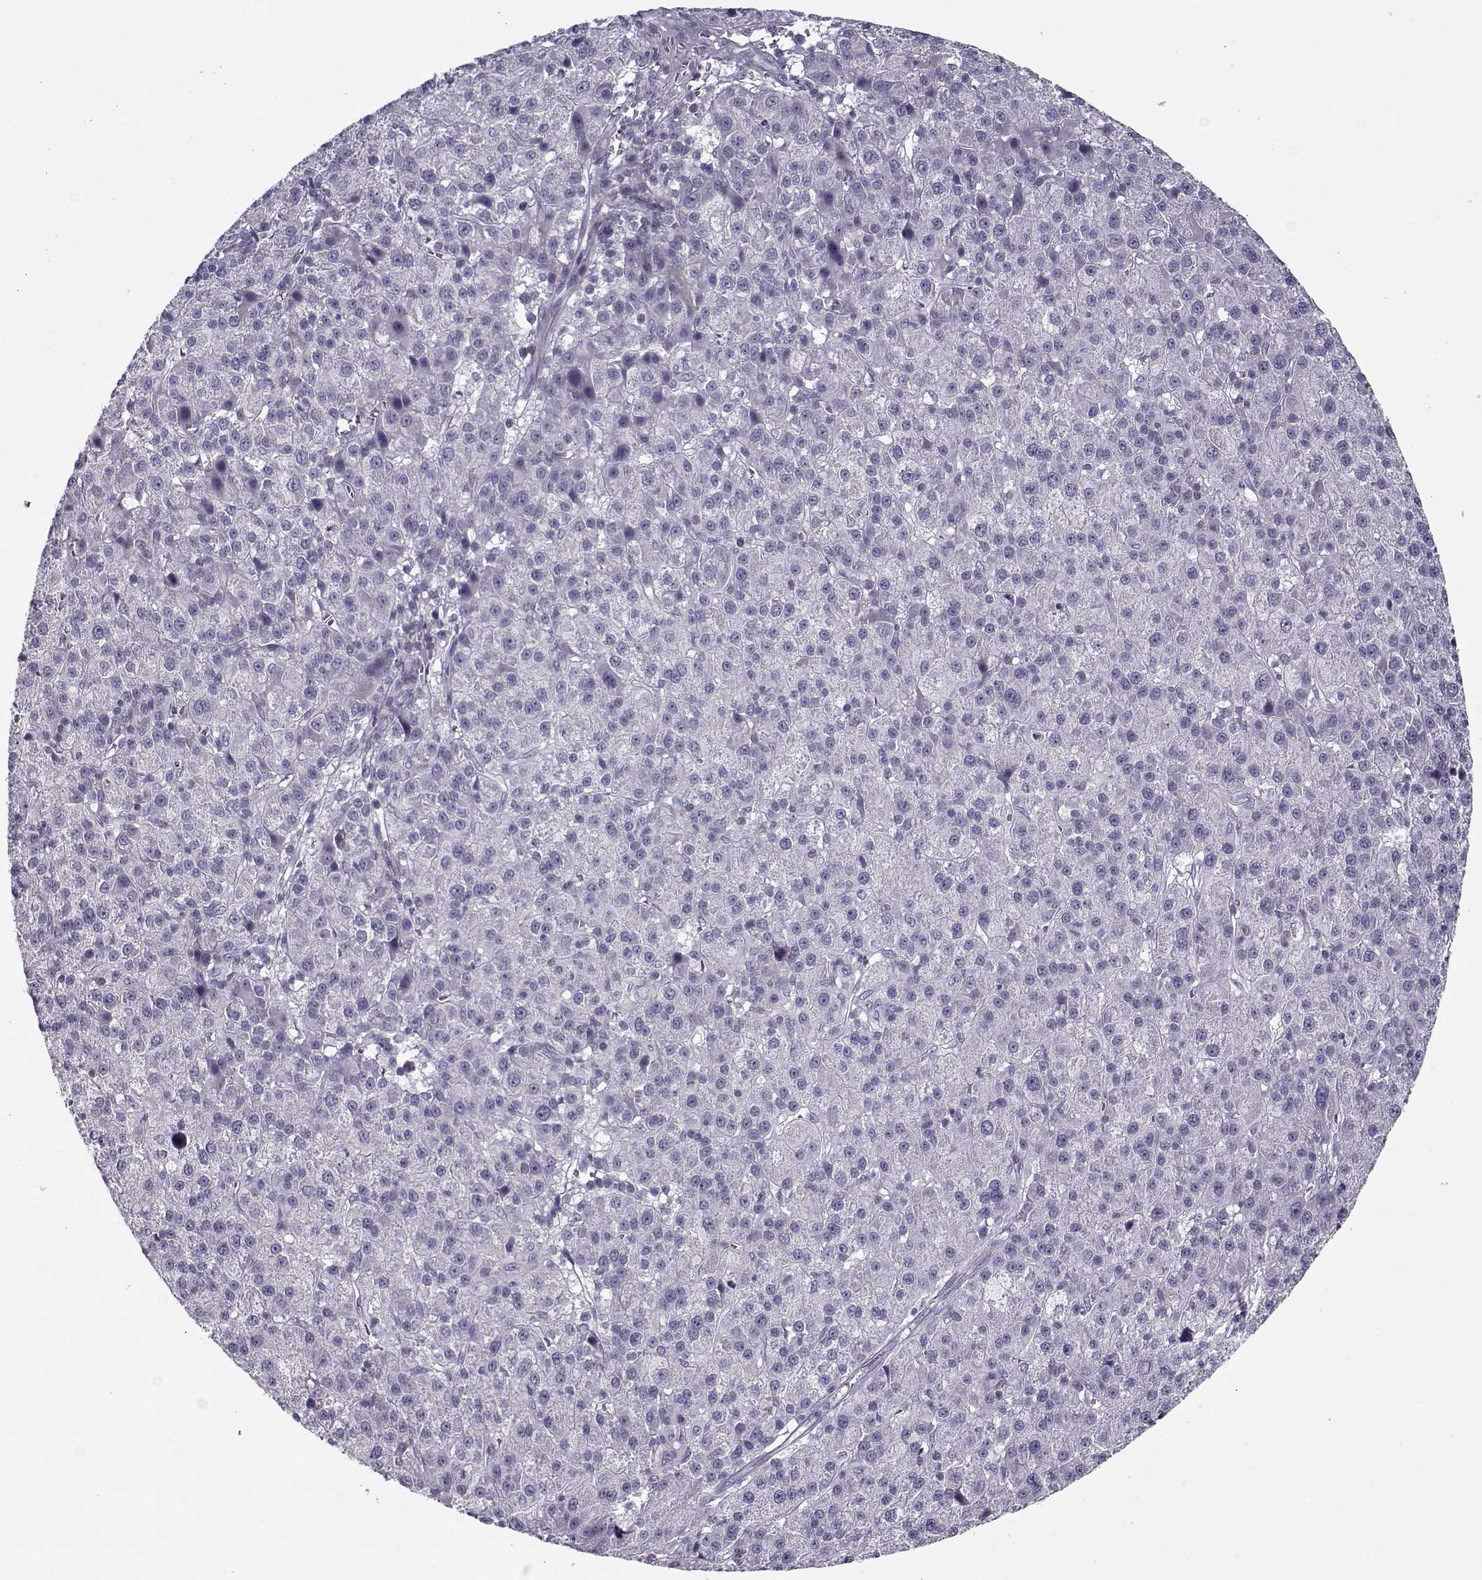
{"staining": {"intensity": "negative", "quantity": "none", "location": "none"}, "tissue": "liver cancer", "cell_type": "Tumor cells", "image_type": "cancer", "snomed": [{"axis": "morphology", "description": "Carcinoma, Hepatocellular, NOS"}, {"axis": "topography", "description": "Liver"}], "caption": "Tumor cells show no significant protein positivity in hepatocellular carcinoma (liver).", "gene": "PP2D1", "patient": {"sex": "female", "age": 60}}